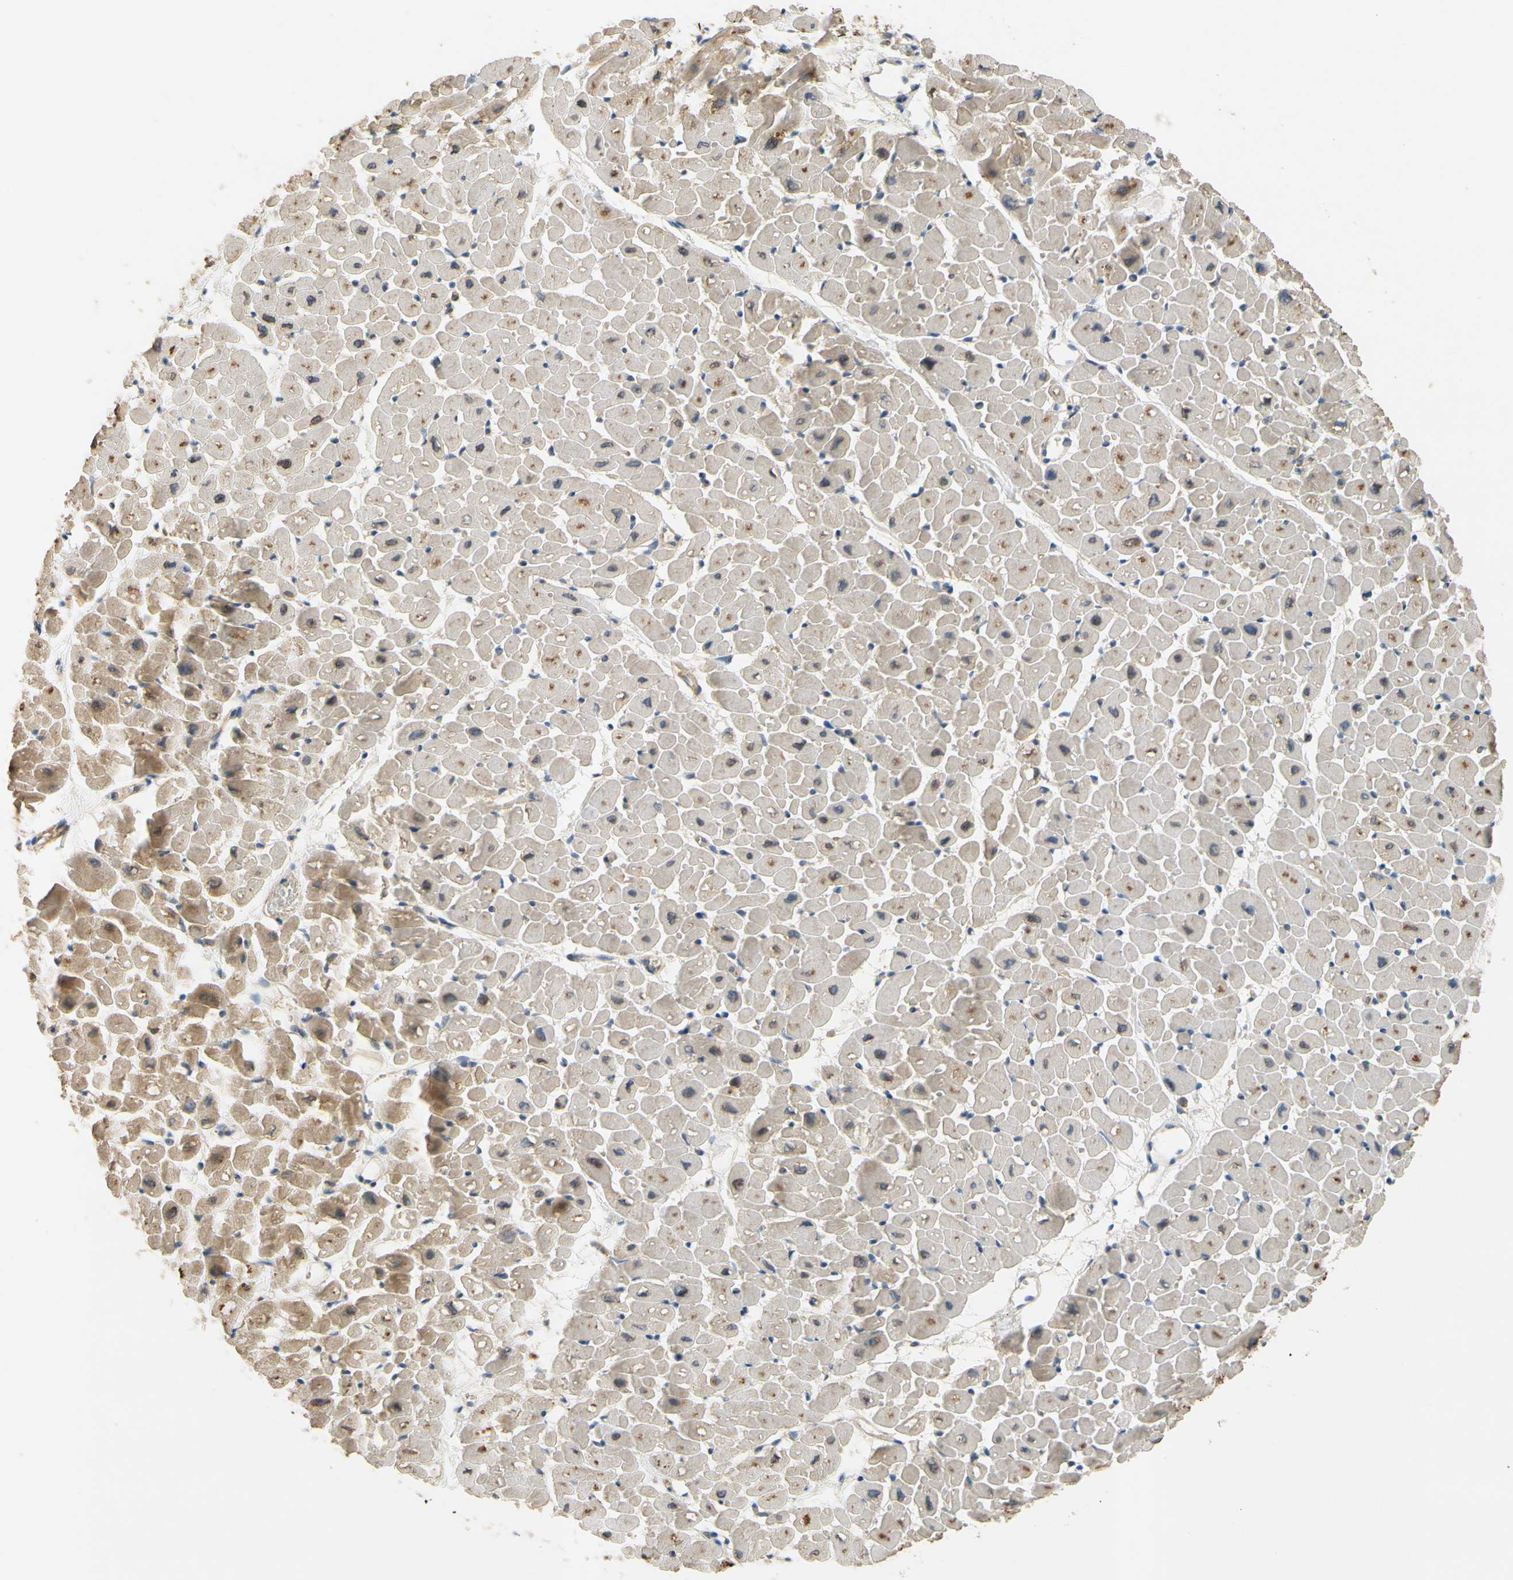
{"staining": {"intensity": "moderate", "quantity": "<25%", "location": "cytoplasmic/membranous"}, "tissue": "heart muscle", "cell_type": "Cardiomyocytes", "image_type": "normal", "snomed": [{"axis": "morphology", "description": "Normal tissue, NOS"}, {"axis": "topography", "description": "Heart"}], "caption": "Immunohistochemical staining of benign heart muscle exhibits low levels of moderate cytoplasmic/membranous staining in approximately <25% of cardiomyocytes. Using DAB (brown) and hematoxylin (blue) stains, captured at high magnification using brightfield microscopy.", "gene": "SIGLEC5", "patient": {"sex": "male", "age": 45}}